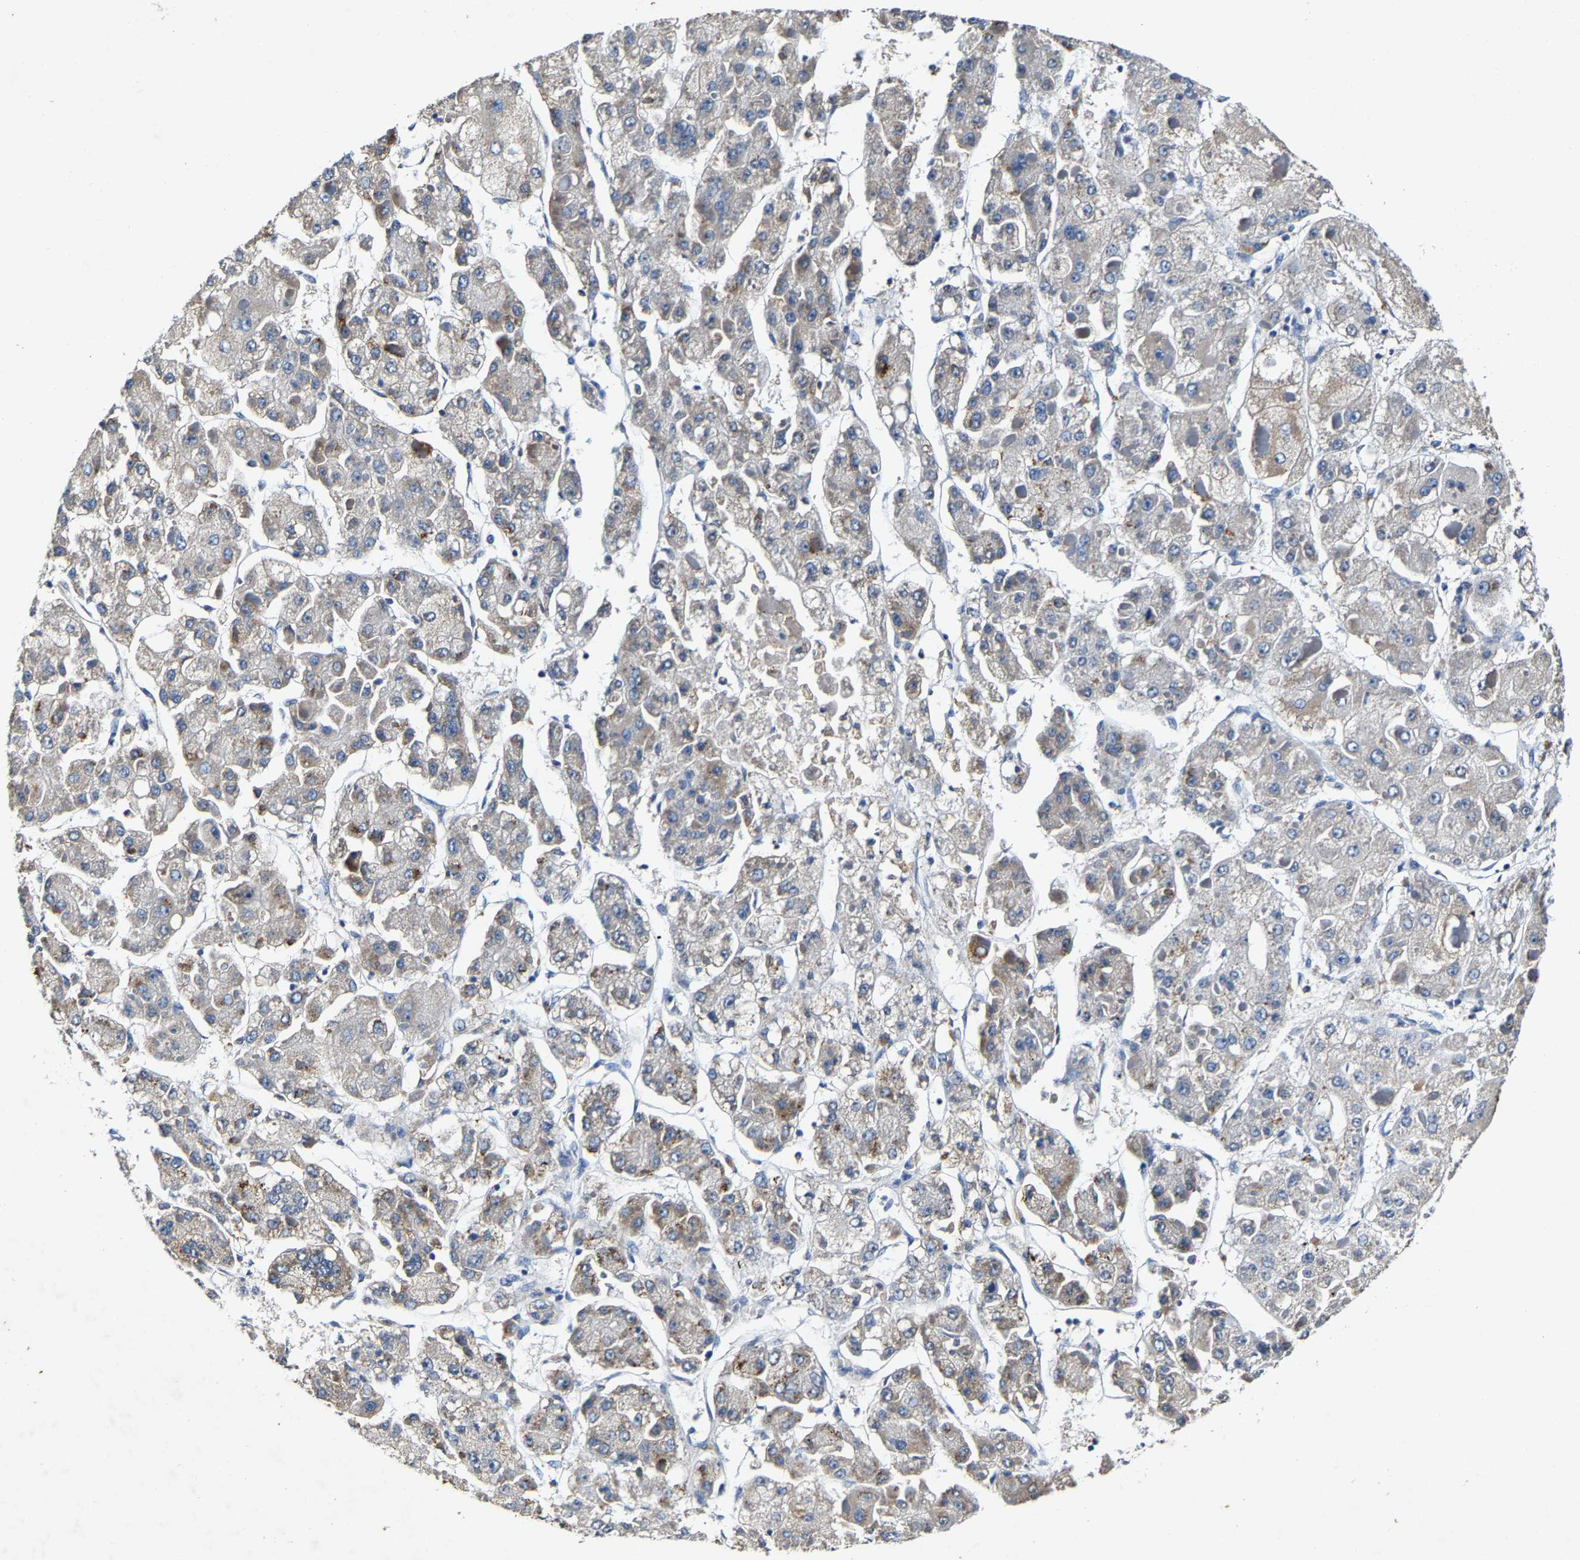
{"staining": {"intensity": "weak", "quantity": "<25%", "location": "cytoplasmic/membranous"}, "tissue": "liver cancer", "cell_type": "Tumor cells", "image_type": "cancer", "snomed": [{"axis": "morphology", "description": "Carcinoma, Hepatocellular, NOS"}, {"axis": "topography", "description": "Liver"}], "caption": "Hepatocellular carcinoma (liver) stained for a protein using immunohistochemistry (IHC) shows no positivity tumor cells.", "gene": "SLC25A25", "patient": {"sex": "female", "age": 73}}